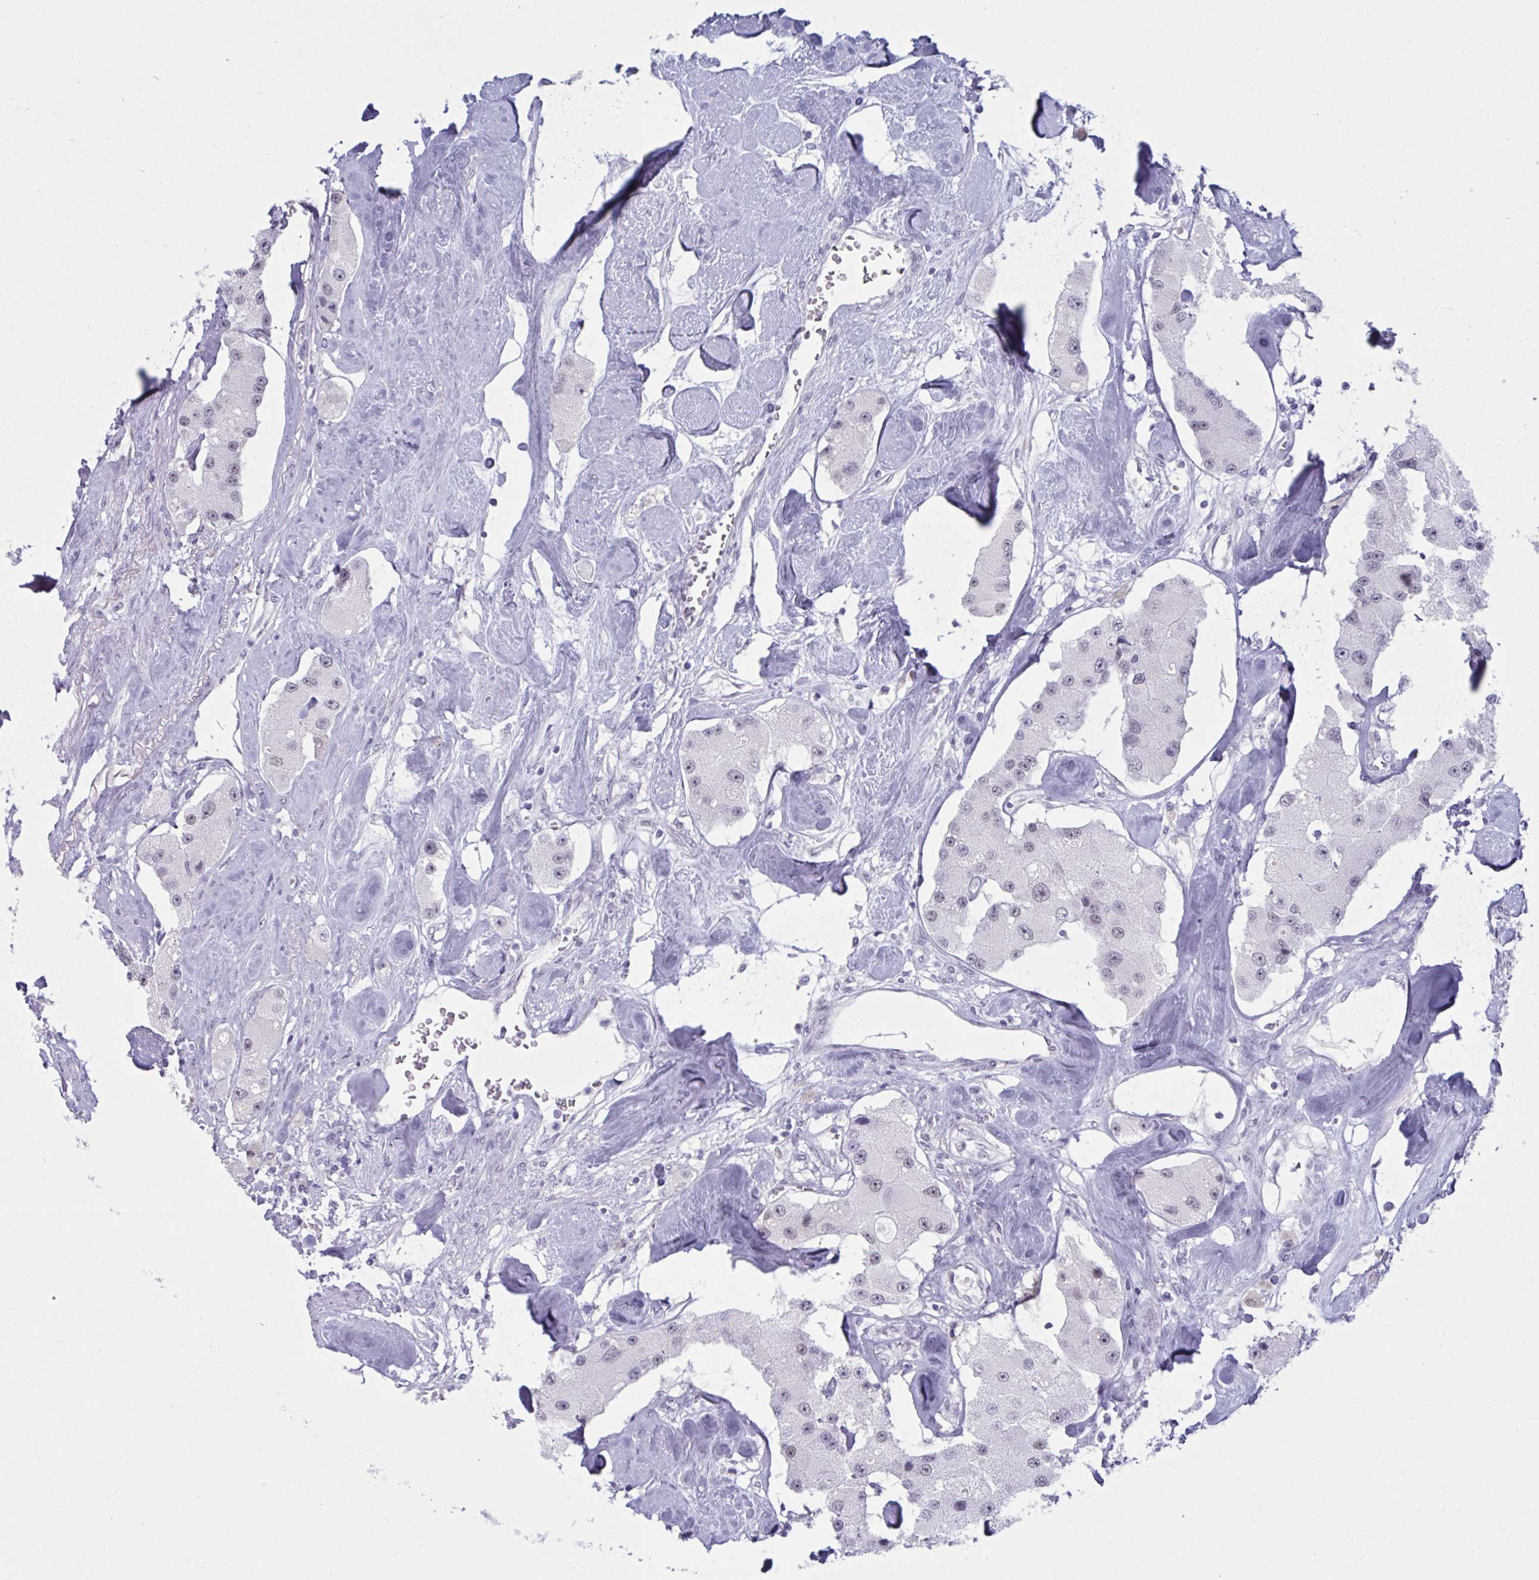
{"staining": {"intensity": "negative", "quantity": "none", "location": "none"}, "tissue": "carcinoid", "cell_type": "Tumor cells", "image_type": "cancer", "snomed": [{"axis": "morphology", "description": "Carcinoid, malignant, NOS"}, {"axis": "topography", "description": "Pancreas"}], "caption": "Protein analysis of carcinoid displays no significant expression in tumor cells.", "gene": "MSMB", "patient": {"sex": "male", "age": 41}}